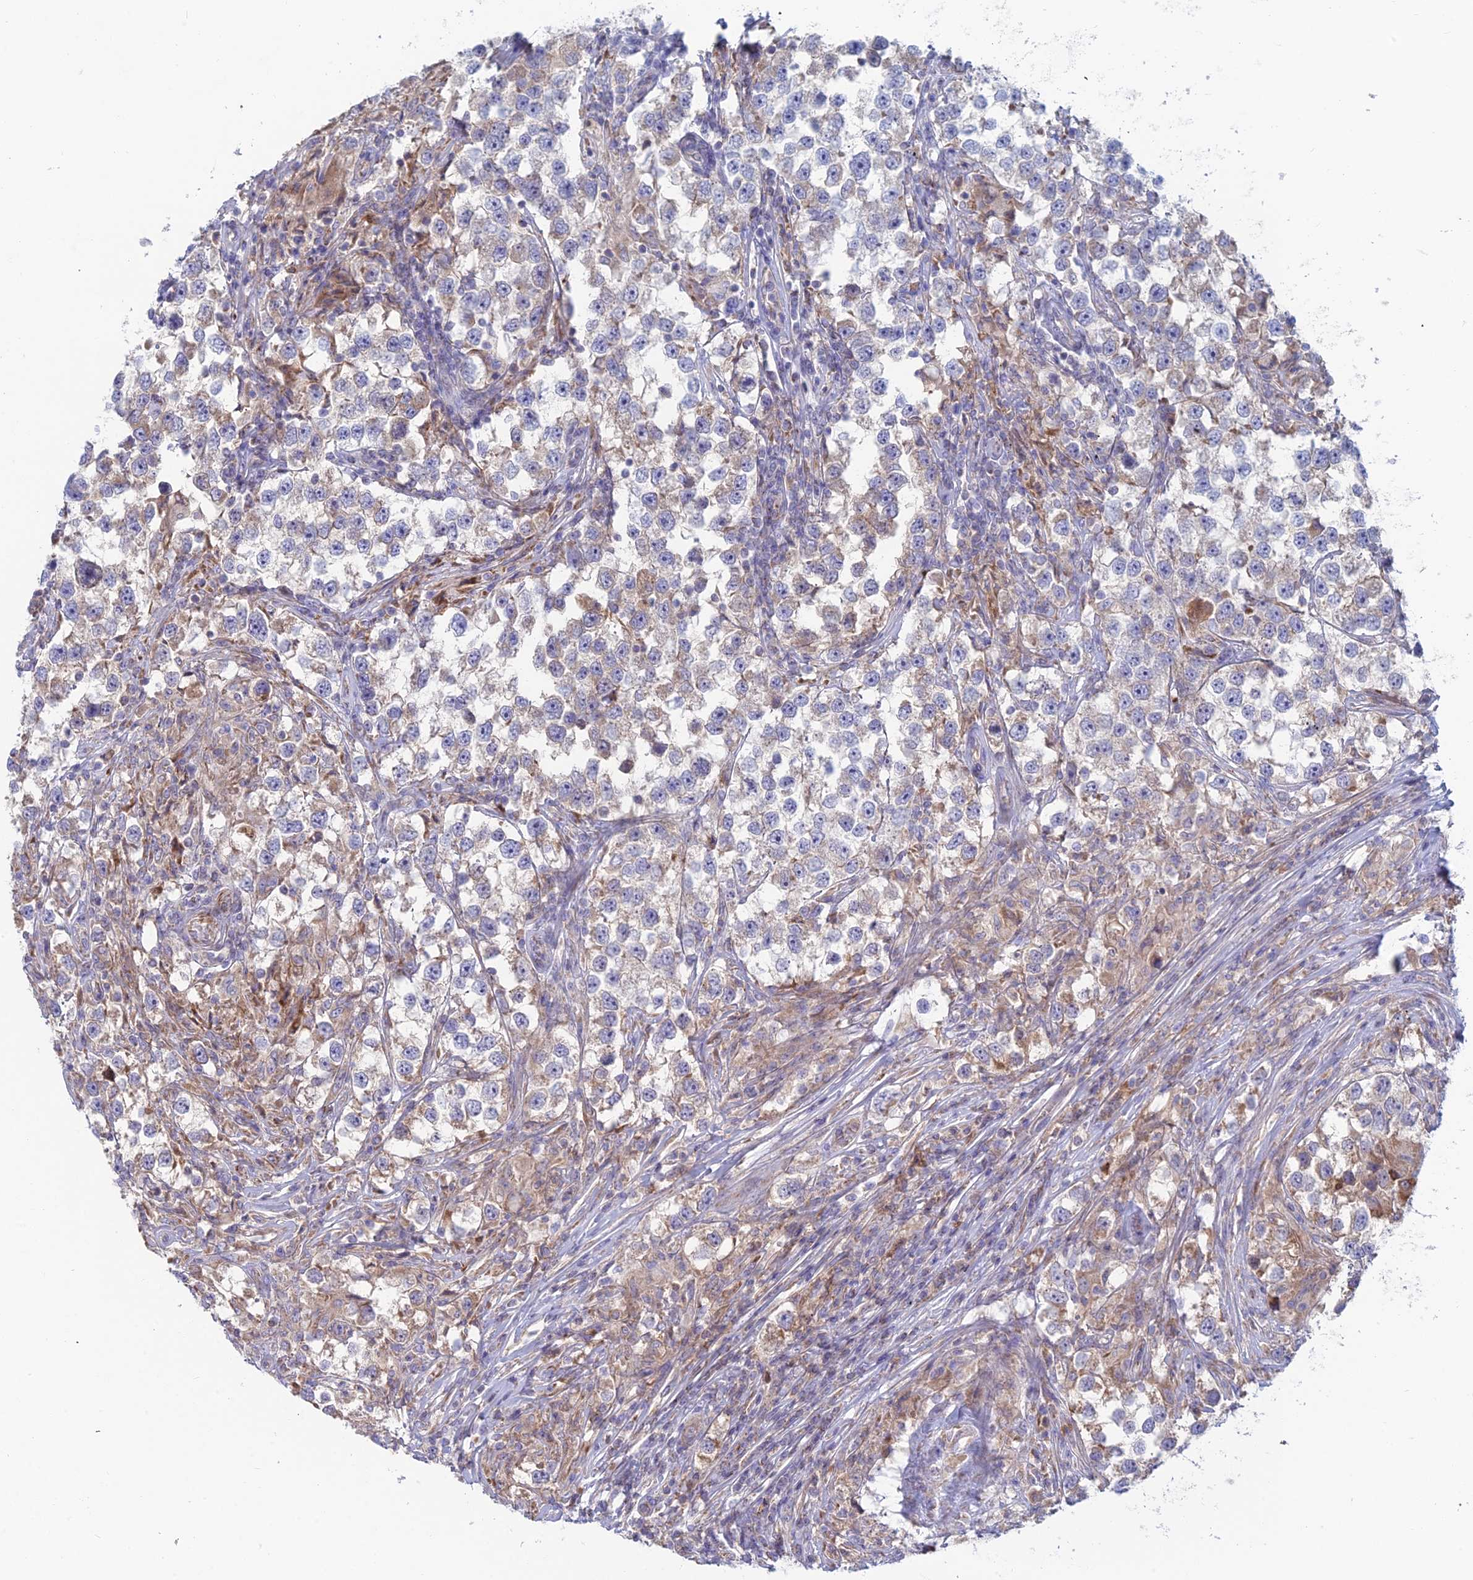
{"staining": {"intensity": "negative", "quantity": "none", "location": "none"}, "tissue": "testis cancer", "cell_type": "Tumor cells", "image_type": "cancer", "snomed": [{"axis": "morphology", "description": "Seminoma, NOS"}, {"axis": "topography", "description": "Testis"}], "caption": "IHC photomicrograph of human testis cancer (seminoma) stained for a protein (brown), which displays no positivity in tumor cells.", "gene": "IFTAP", "patient": {"sex": "male", "age": 46}}